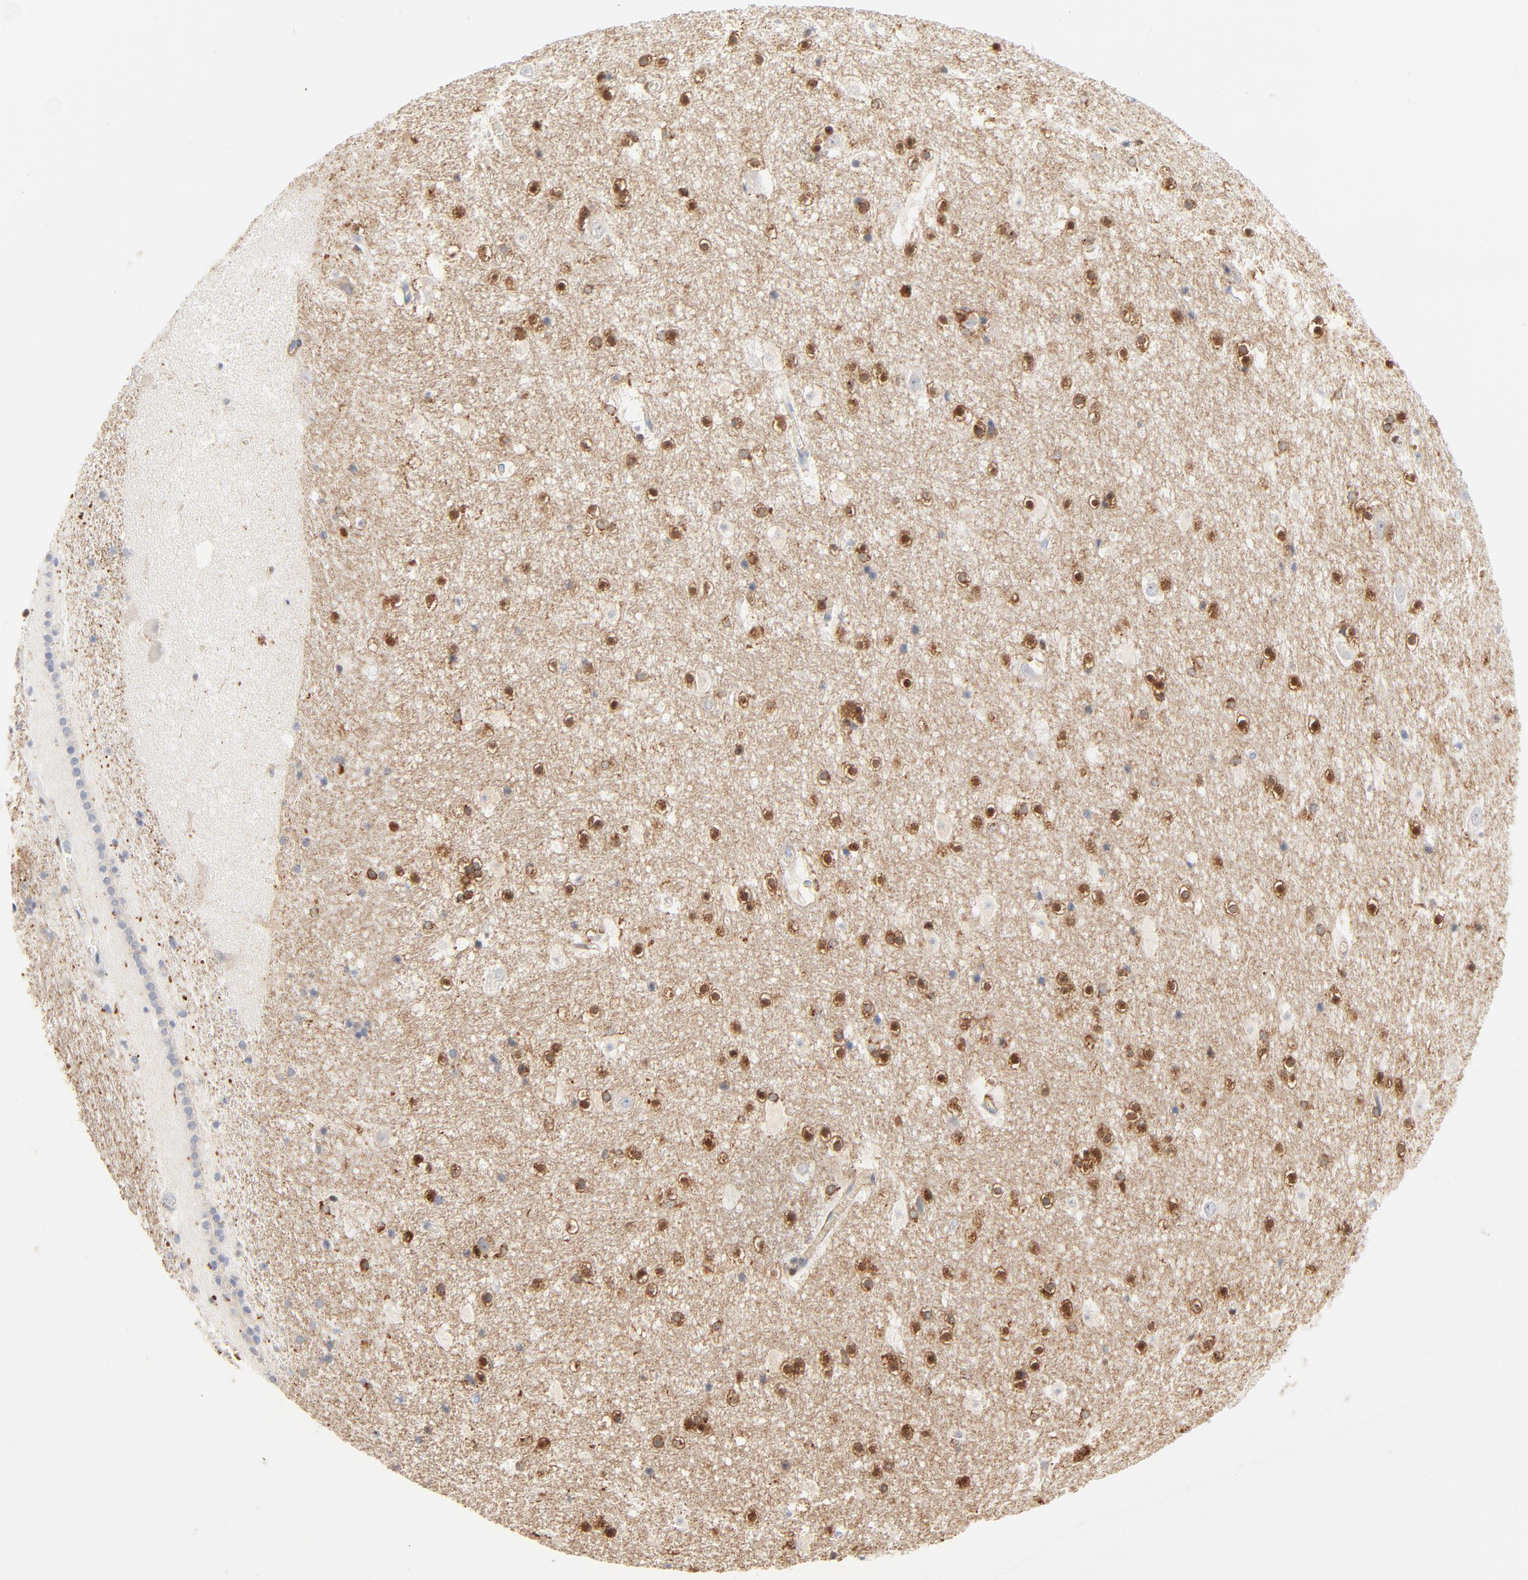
{"staining": {"intensity": "moderate", "quantity": ">75%", "location": "cytoplasmic/membranous"}, "tissue": "hippocampus", "cell_type": "Glial cells", "image_type": "normal", "snomed": [{"axis": "morphology", "description": "Normal tissue, NOS"}, {"axis": "topography", "description": "Hippocampus"}], "caption": "Glial cells exhibit medium levels of moderate cytoplasmic/membranous staining in approximately >75% of cells in normal human hippocampus.", "gene": "SH3KBP1", "patient": {"sex": "male", "age": 45}}